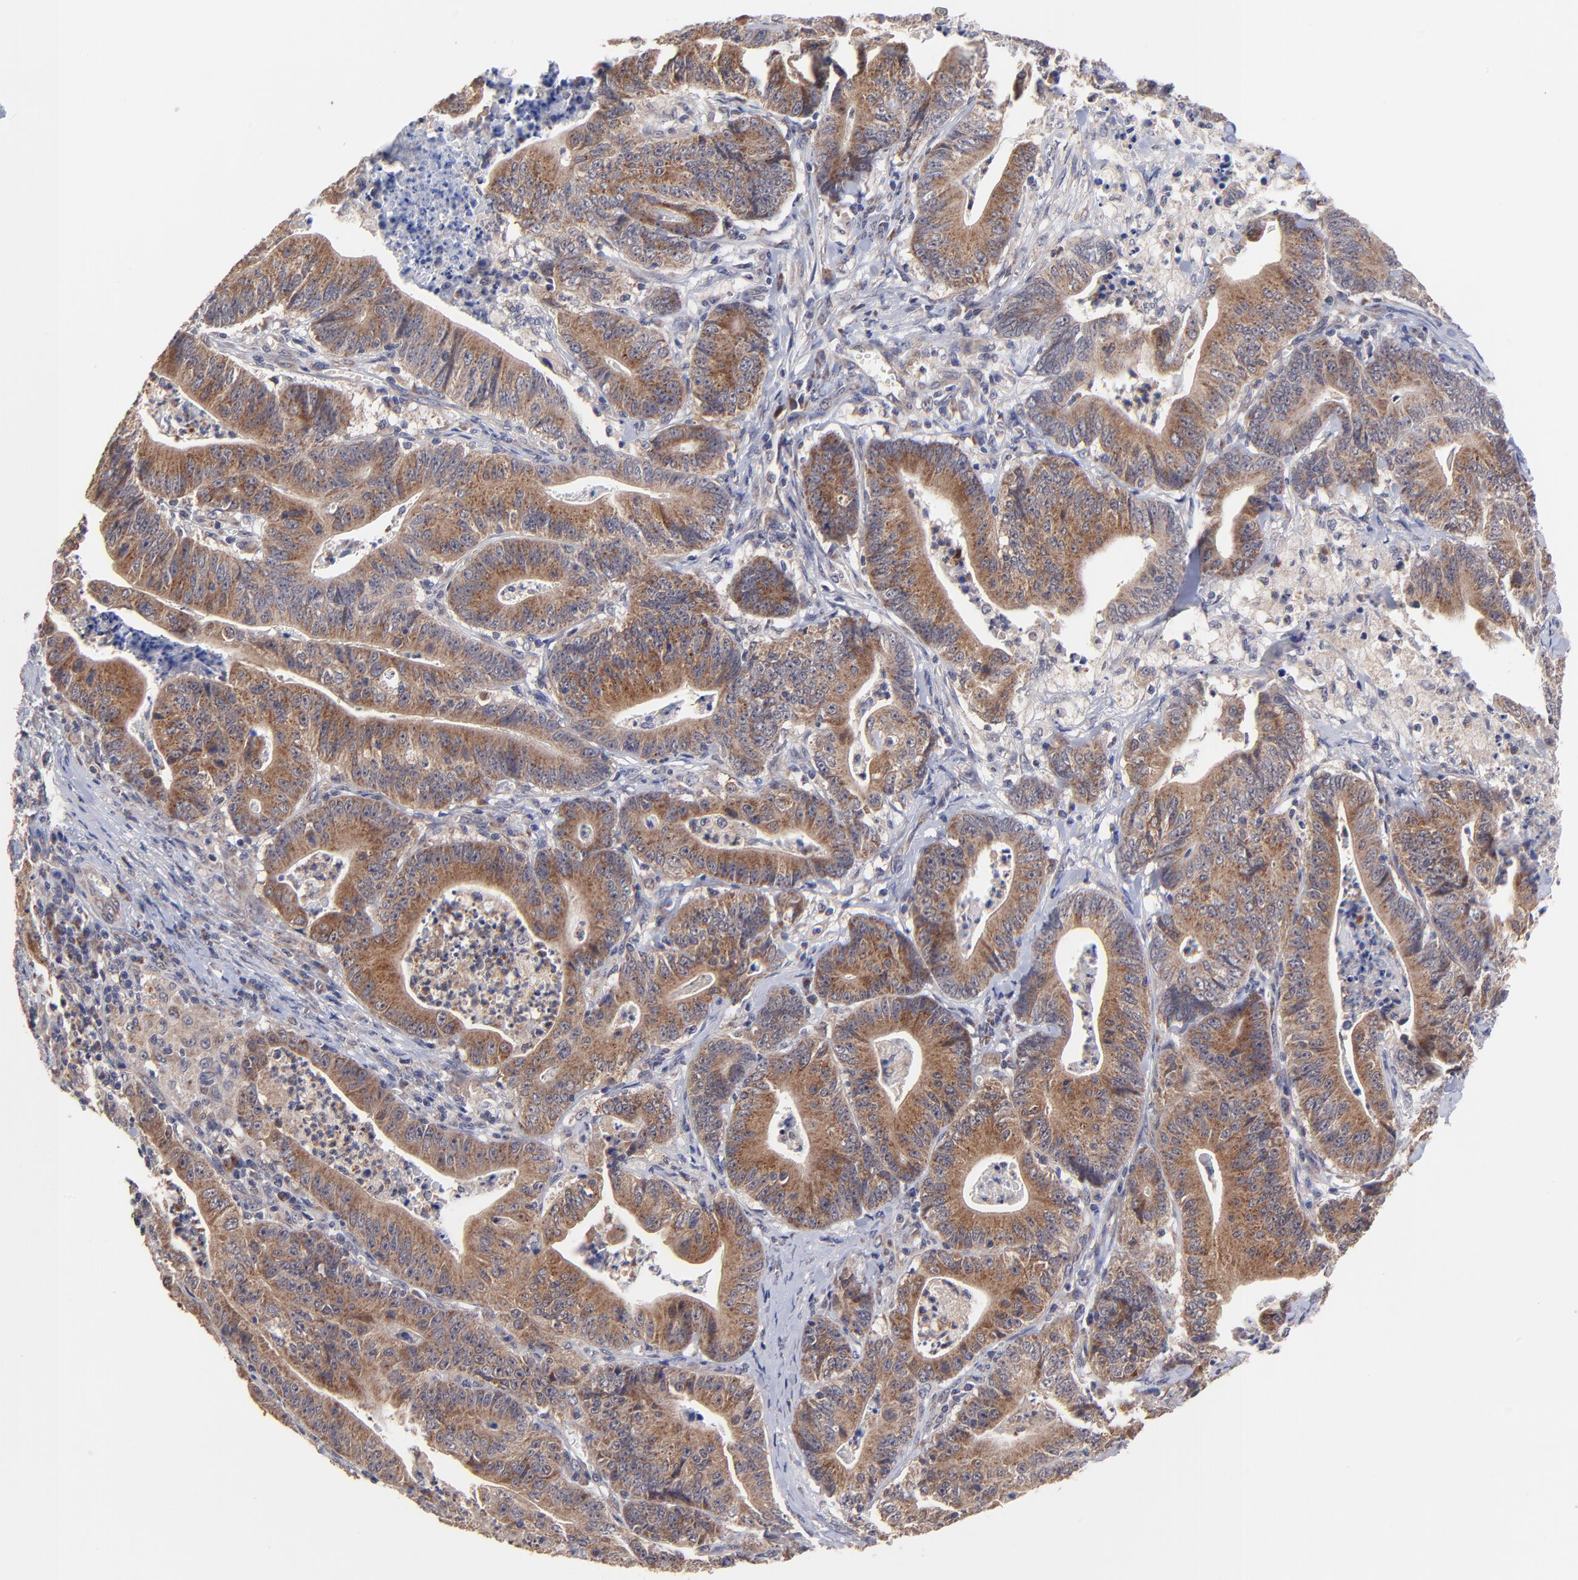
{"staining": {"intensity": "moderate", "quantity": ">75%", "location": "cytoplasmic/membranous"}, "tissue": "stomach cancer", "cell_type": "Tumor cells", "image_type": "cancer", "snomed": [{"axis": "morphology", "description": "Adenocarcinoma, NOS"}, {"axis": "topography", "description": "Stomach, lower"}], "caption": "Moderate cytoplasmic/membranous staining is present in approximately >75% of tumor cells in stomach cancer.", "gene": "BAIAP2L2", "patient": {"sex": "female", "age": 86}}